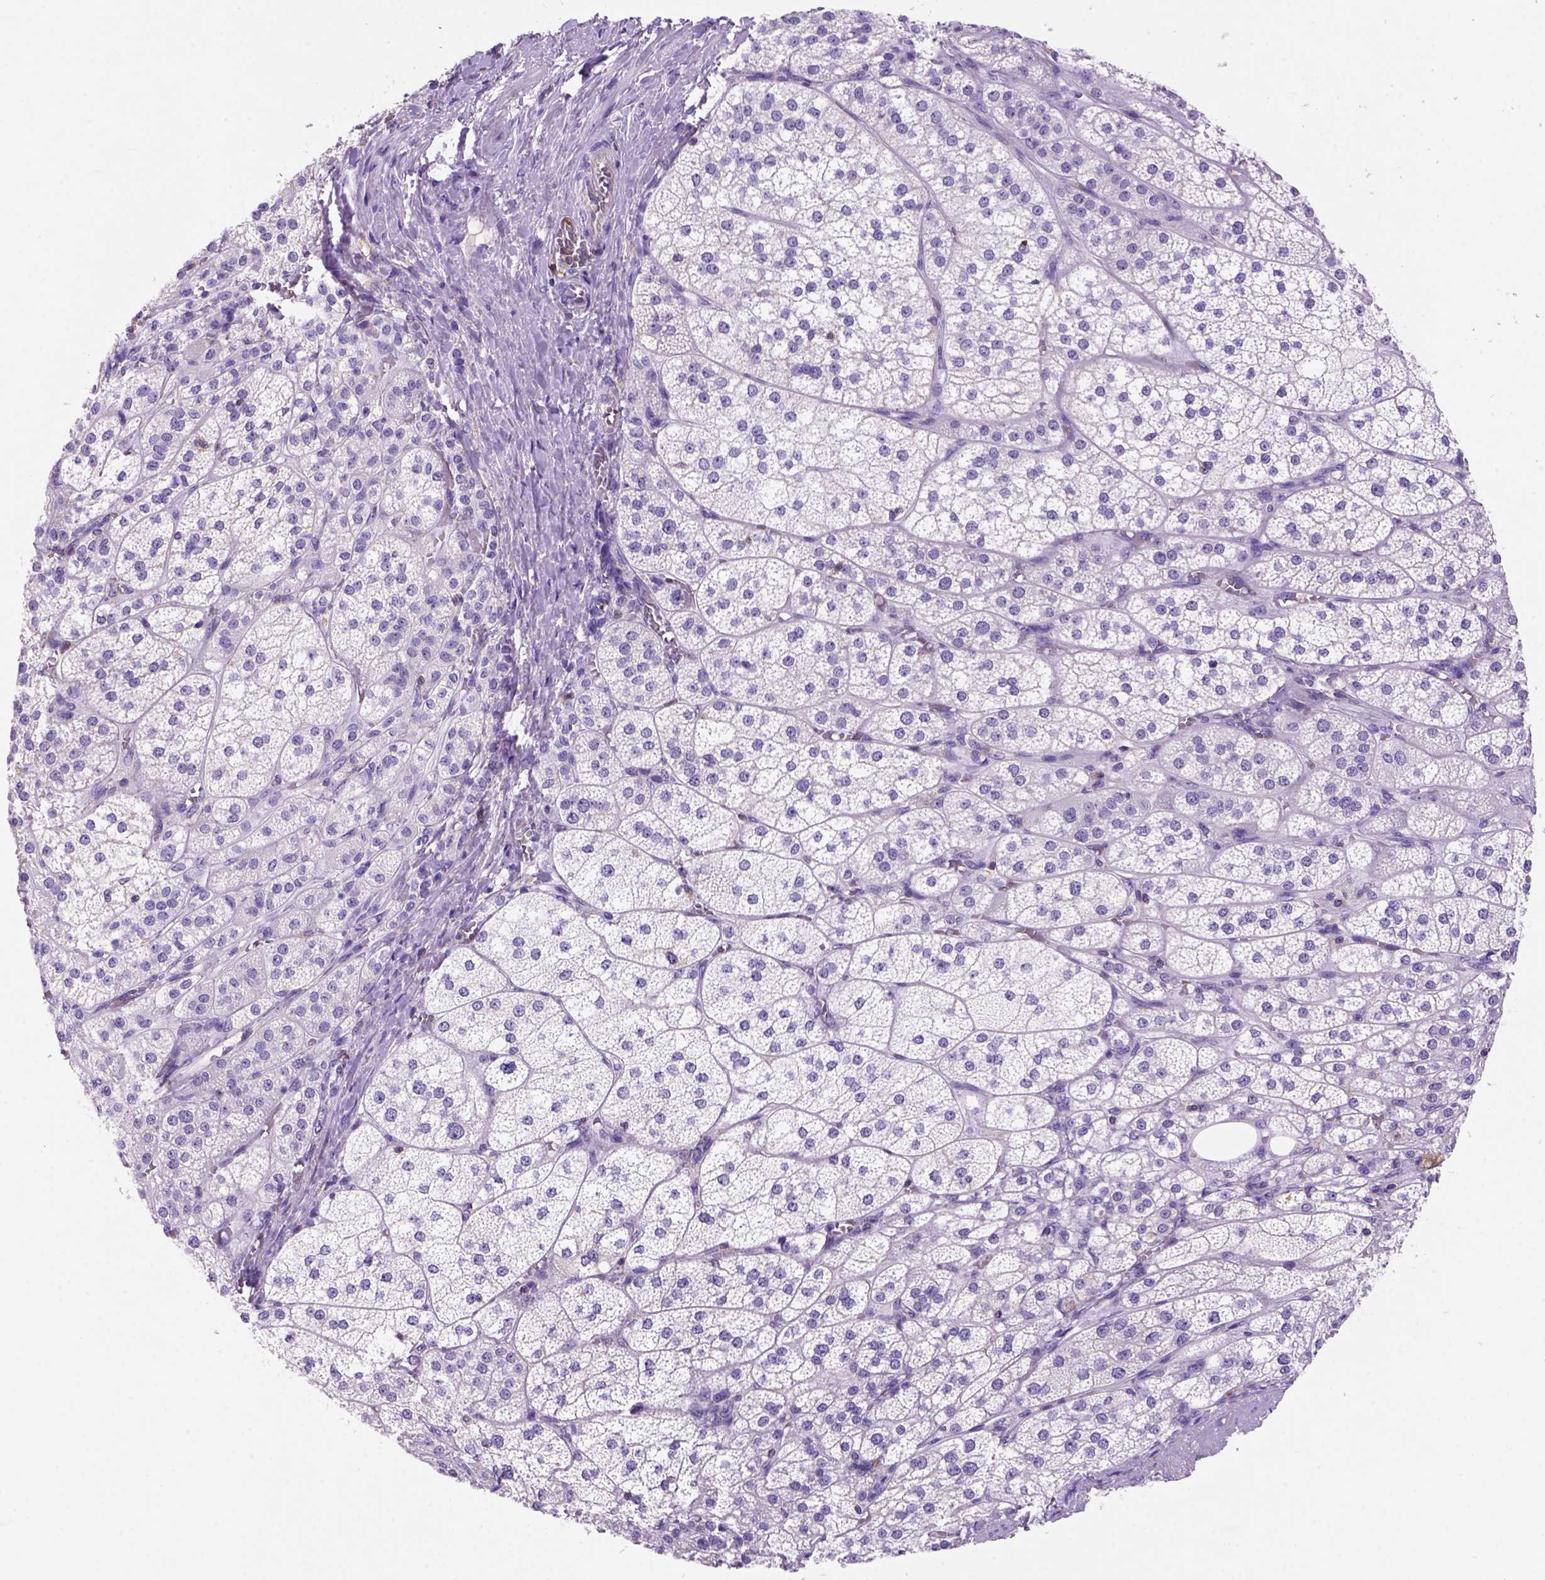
{"staining": {"intensity": "negative", "quantity": "none", "location": "none"}, "tissue": "adrenal gland", "cell_type": "Glandular cells", "image_type": "normal", "snomed": [{"axis": "morphology", "description": "Normal tissue, NOS"}, {"axis": "topography", "description": "Adrenal gland"}], "caption": "The immunohistochemistry (IHC) micrograph has no significant expression in glandular cells of adrenal gland.", "gene": "INPP5D", "patient": {"sex": "female", "age": 60}}